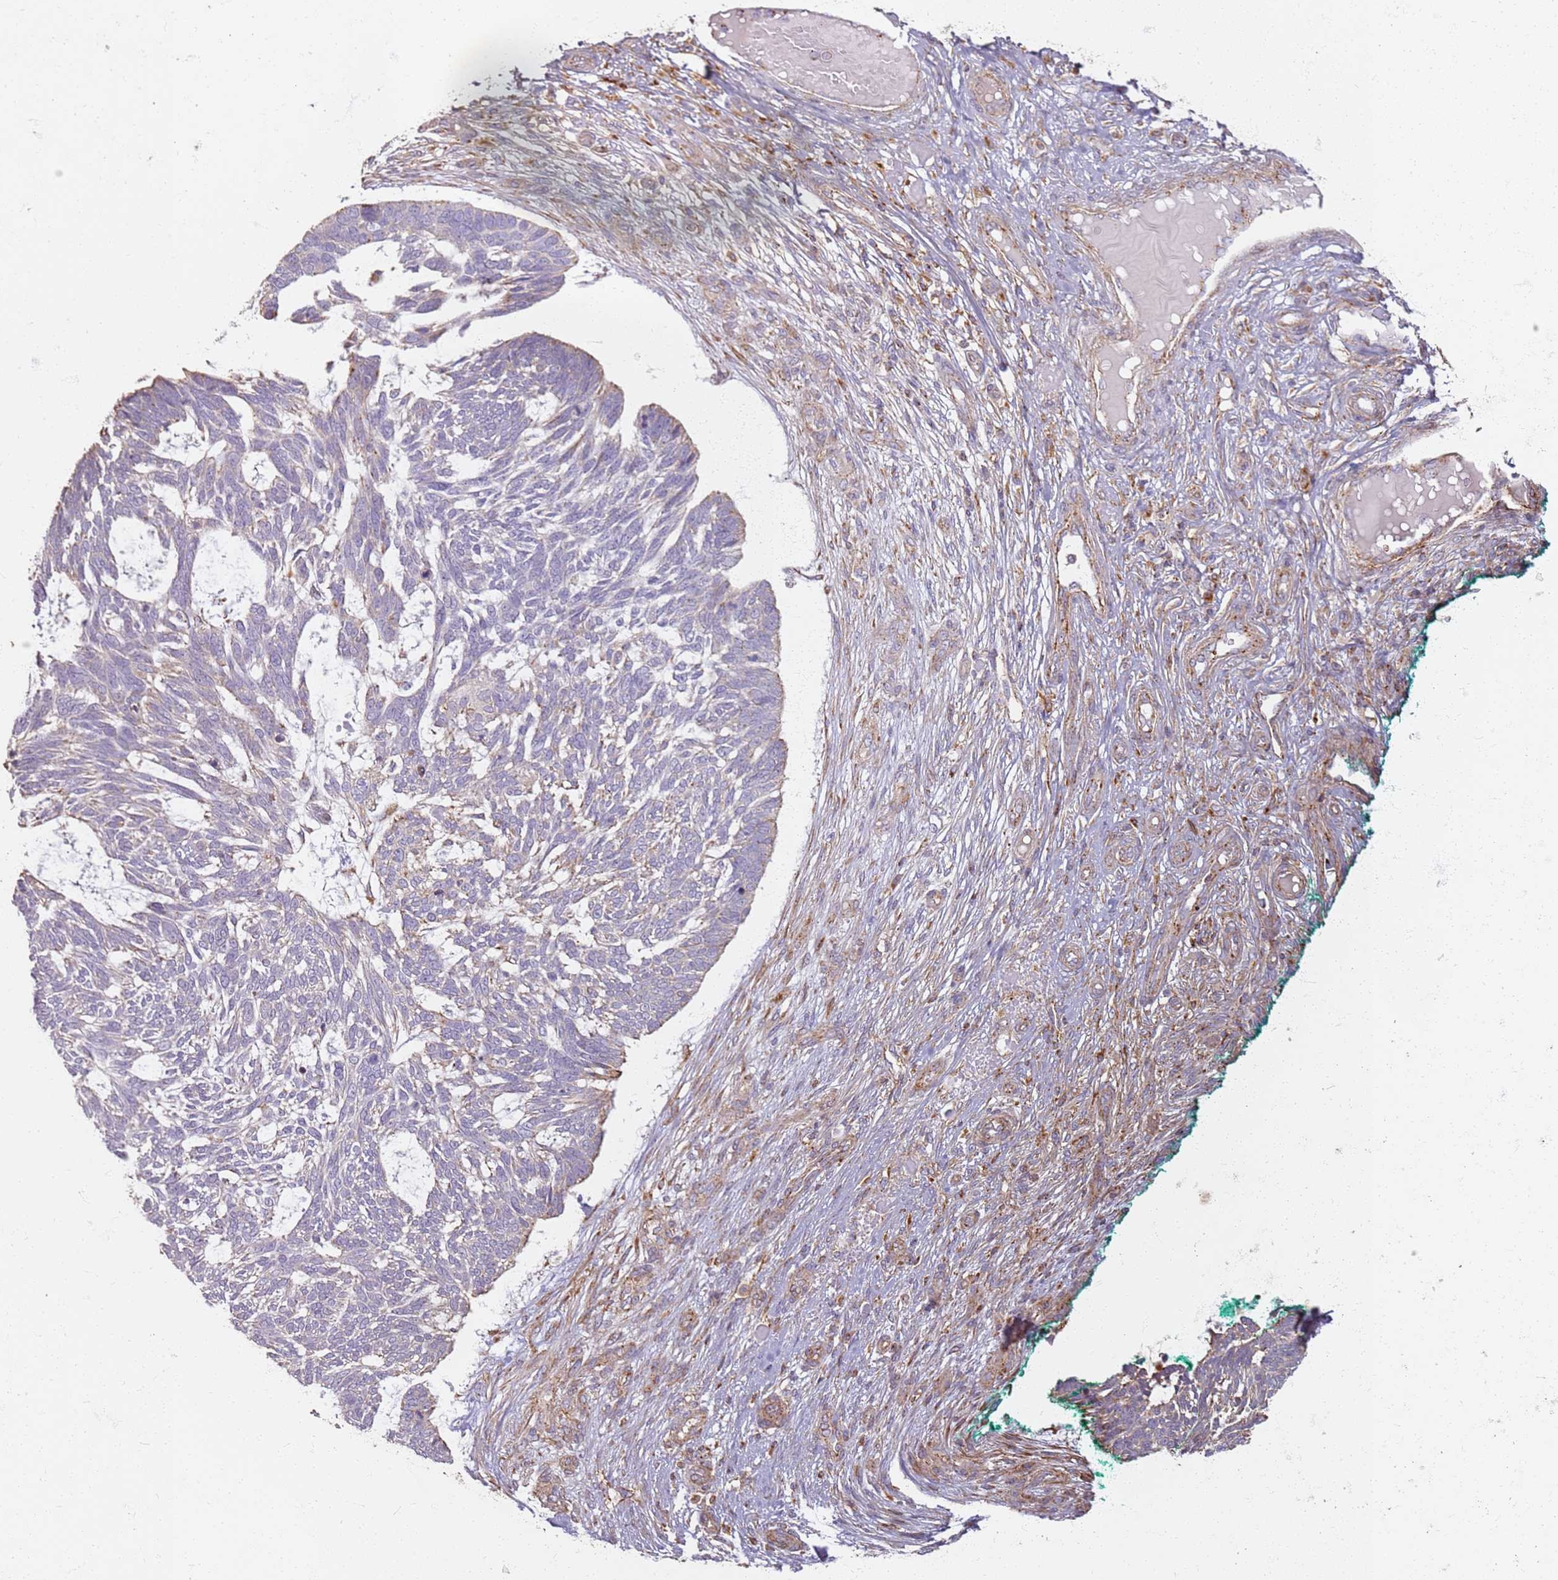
{"staining": {"intensity": "moderate", "quantity": "<25%", "location": "cytoplasmic/membranous"}, "tissue": "skin cancer", "cell_type": "Tumor cells", "image_type": "cancer", "snomed": [{"axis": "morphology", "description": "Basal cell carcinoma"}, {"axis": "topography", "description": "Skin"}], "caption": "This histopathology image demonstrates immunohistochemistry (IHC) staining of human skin cancer (basal cell carcinoma), with low moderate cytoplasmic/membranous staining in approximately <25% of tumor cells.", "gene": "PROKR2", "patient": {"sex": "male", "age": 88}}